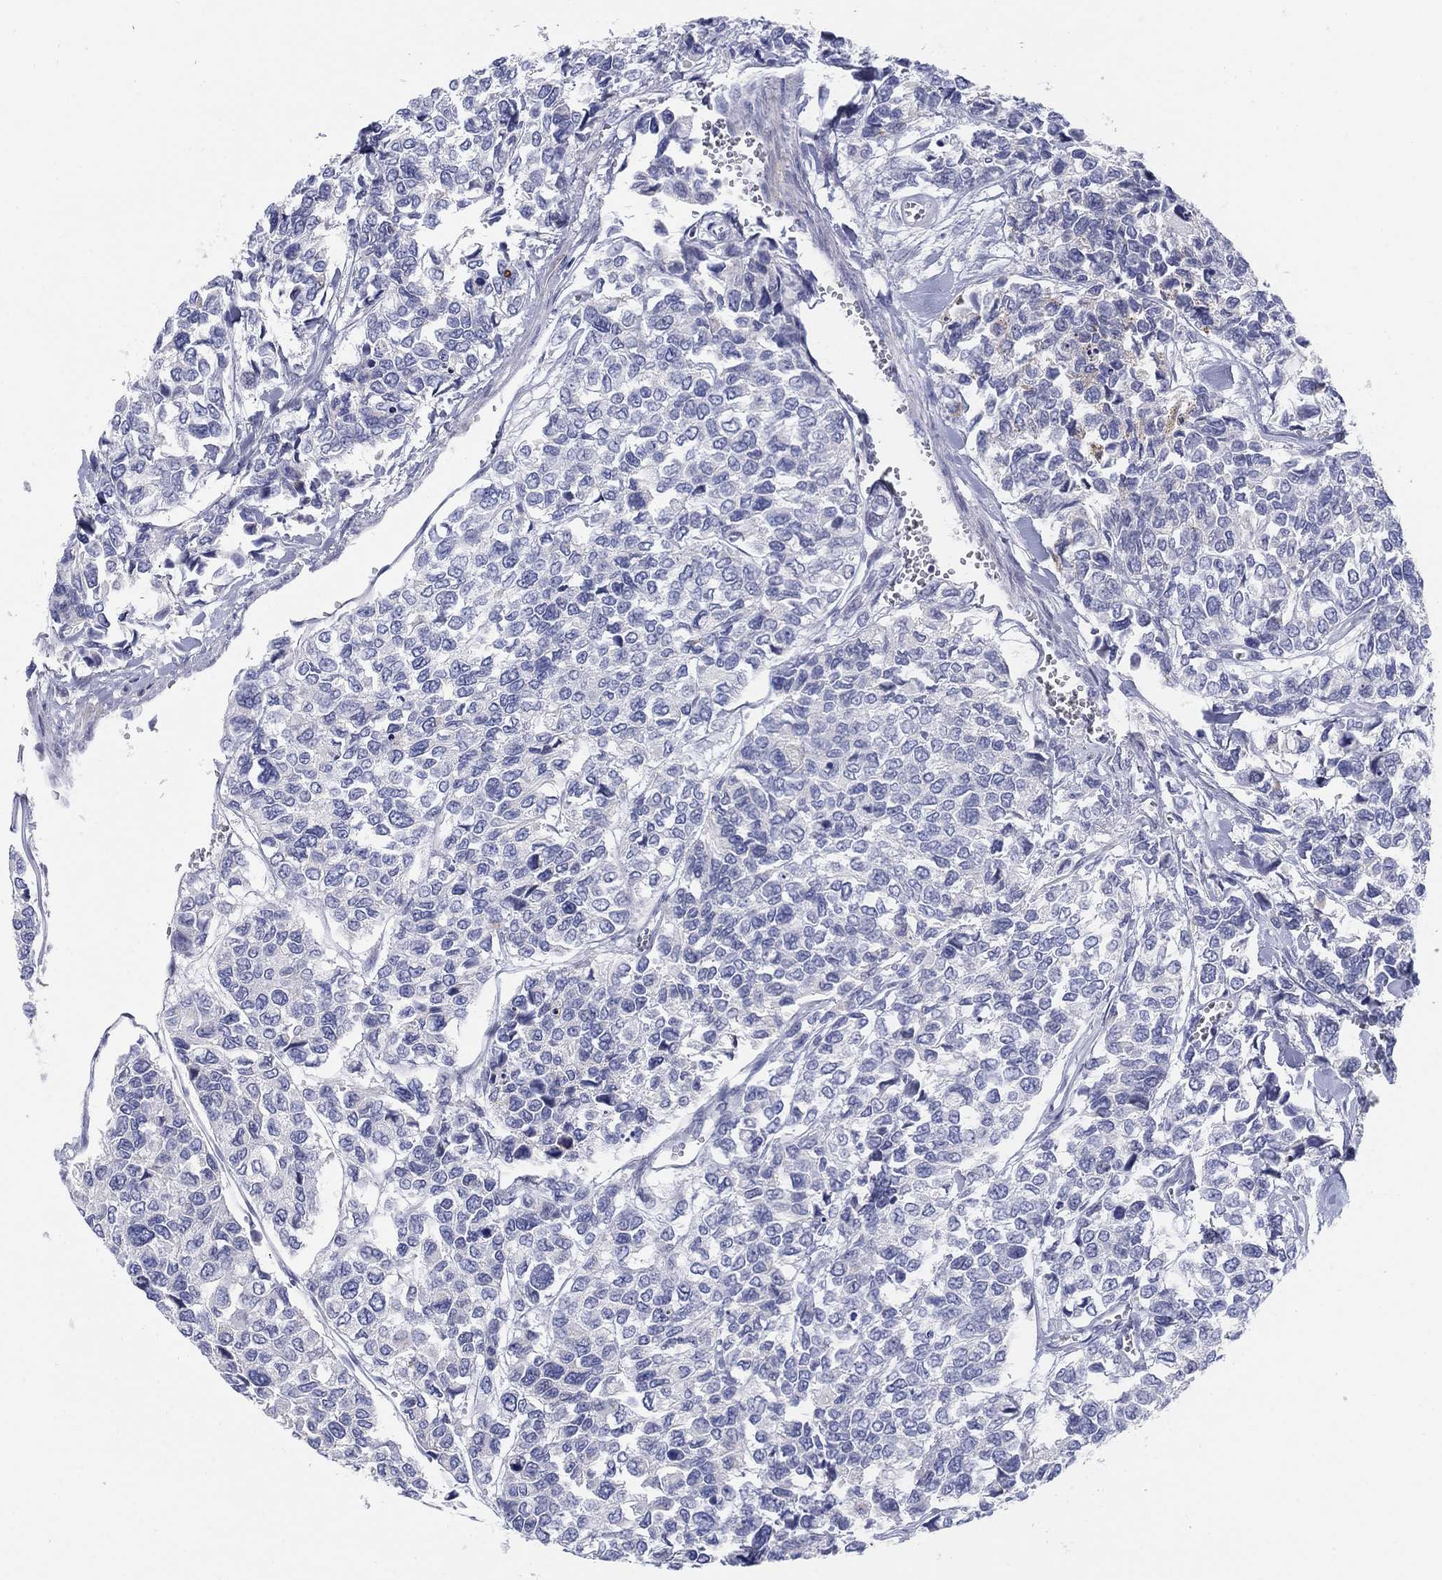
{"staining": {"intensity": "negative", "quantity": "none", "location": "none"}, "tissue": "urothelial cancer", "cell_type": "Tumor cells", "image_type": "cancer", "snomed": [{"axis": "morphology", "description": "Urothelial carcinoma, High grade"}, {"axis": "topography", "description": "Urinary bladder"}], "caption": "IHC image of neoplastic tissue: human urothelial carcinoma (high-grade) stained with DAB (3,3'-diaminobenzidine) exhibits no significant protein expression in tumor cells. Nuclei are stained in blue.", "gene": "HEATR4", "patient": {"sex": "male", "age": 77}}